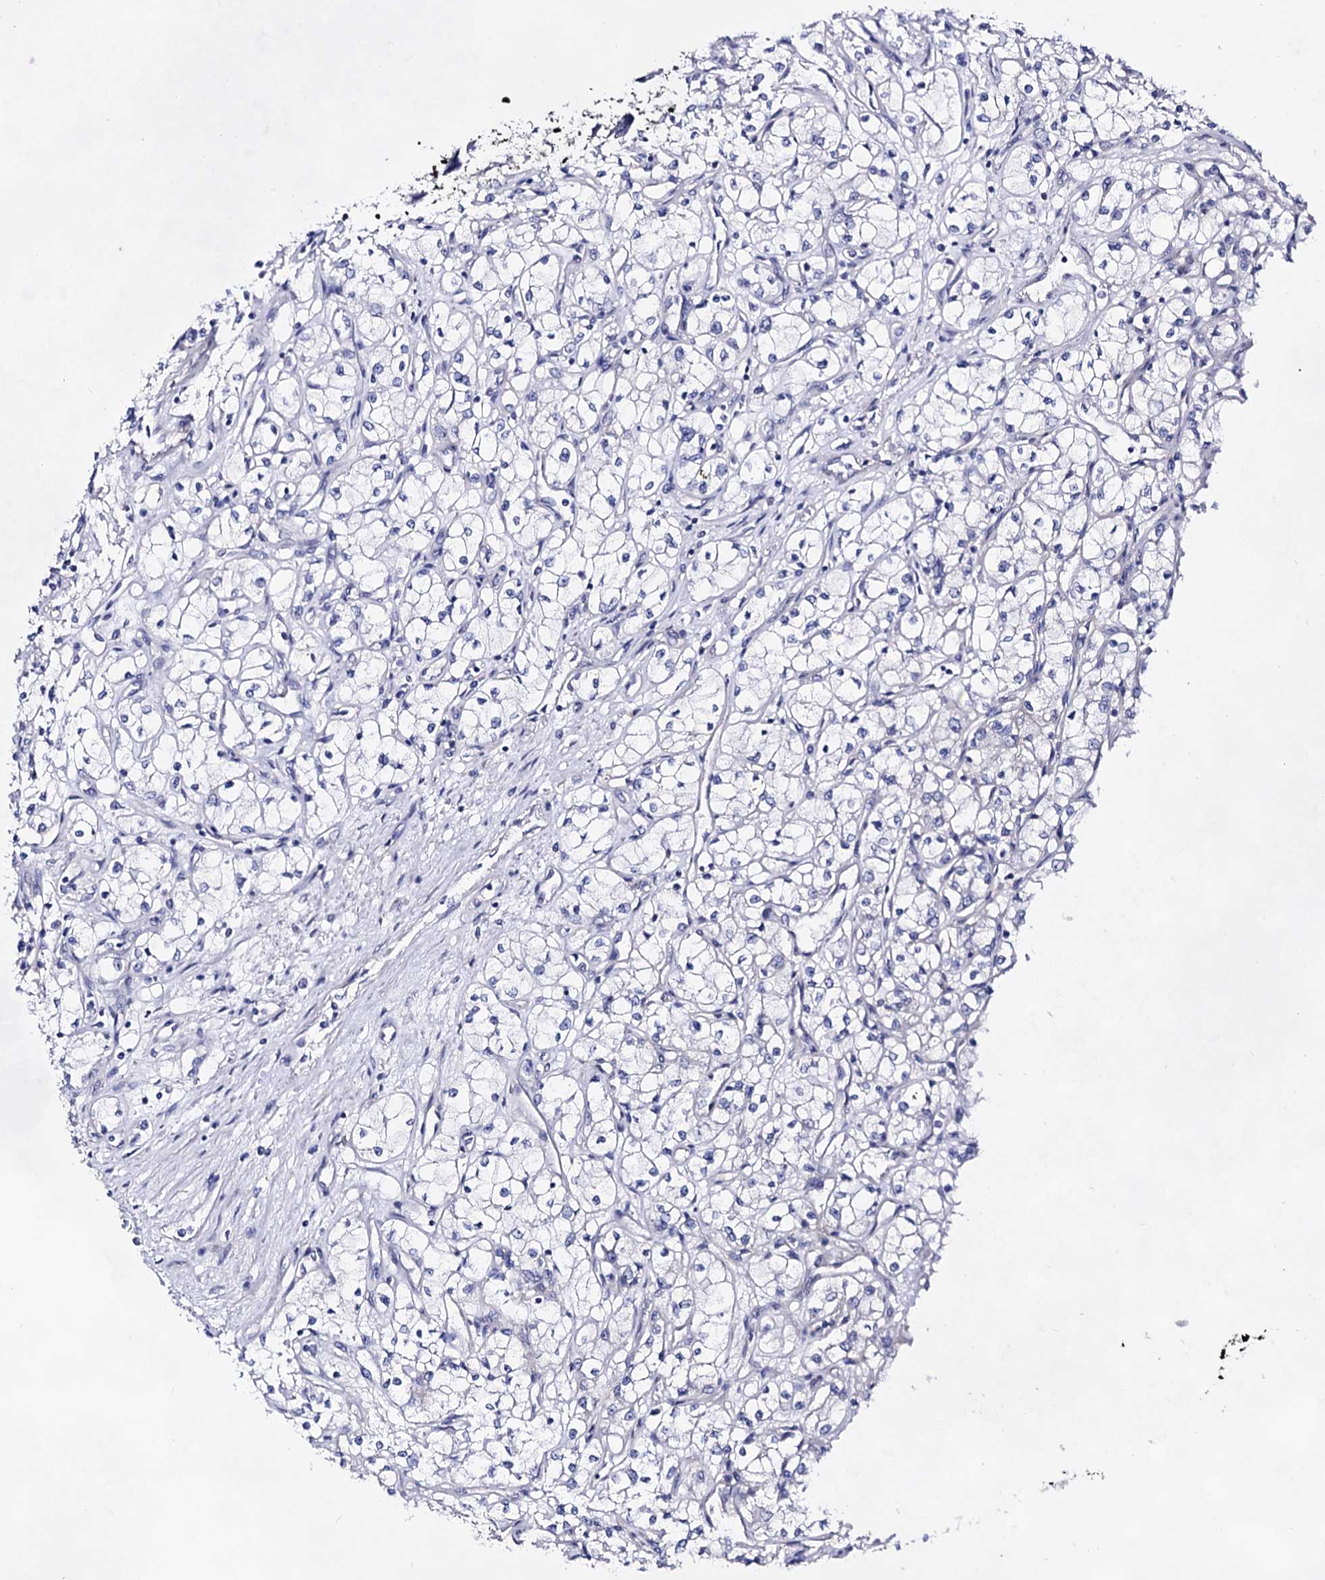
{"staining": {"intensity": "negative", "quantity": "none", "location": "none"}, "tissue": "renal cancer", "cell_type": "Tumor cells", "image_type": "cancer", "snomed": [{"axis": "morphology", "description": "Adenocarcinoma, NOS"}, {"axis": "topography", "description": "Kidney"}], "caption": "Tumor cells are negative for brown protein staining in renal adenocarcinoma.", "gene": "PLIN1", "patient": {"sex": "male", "age": 59}}